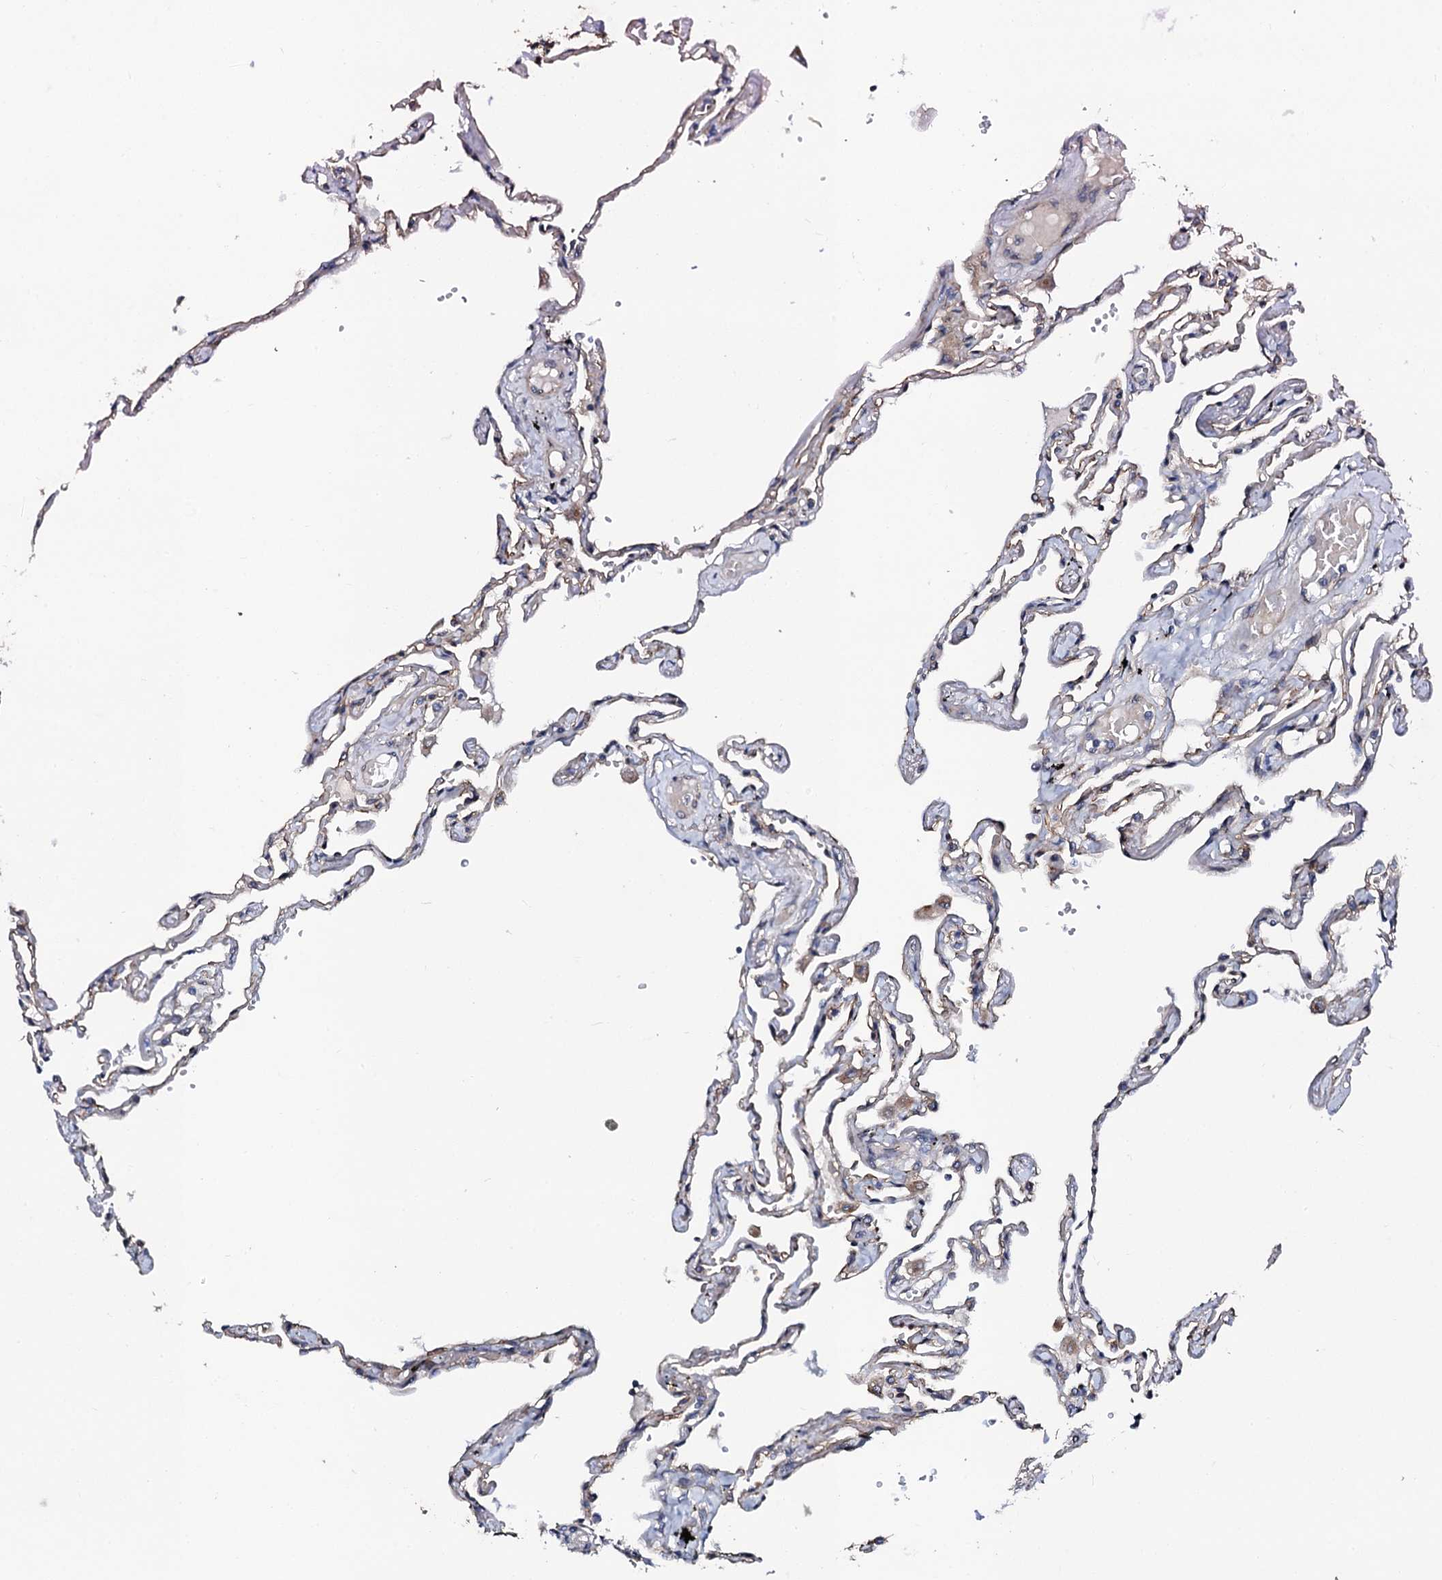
{"staining": {"intensity": "negative", "quantity": "none", "location": "none"}, "tissue": "lung", "cell_type": "Alveolar cells", "image_type": "normal", "snomed": [{"axis": "morphology", "description": "Normal tissue, NOS"}, {"axis": "topography", "description": "Lung"}], "caption": "The photomicrograph reveals no significant staining in alveolar cells of lung. The staining is performed using DAB (3,3'-diaminobenzidine) brown chromogen with nuclei counter-stained in using hematoxylin.", "gene": "GLCE", "patient": {"sex": "female", "age": 67}}